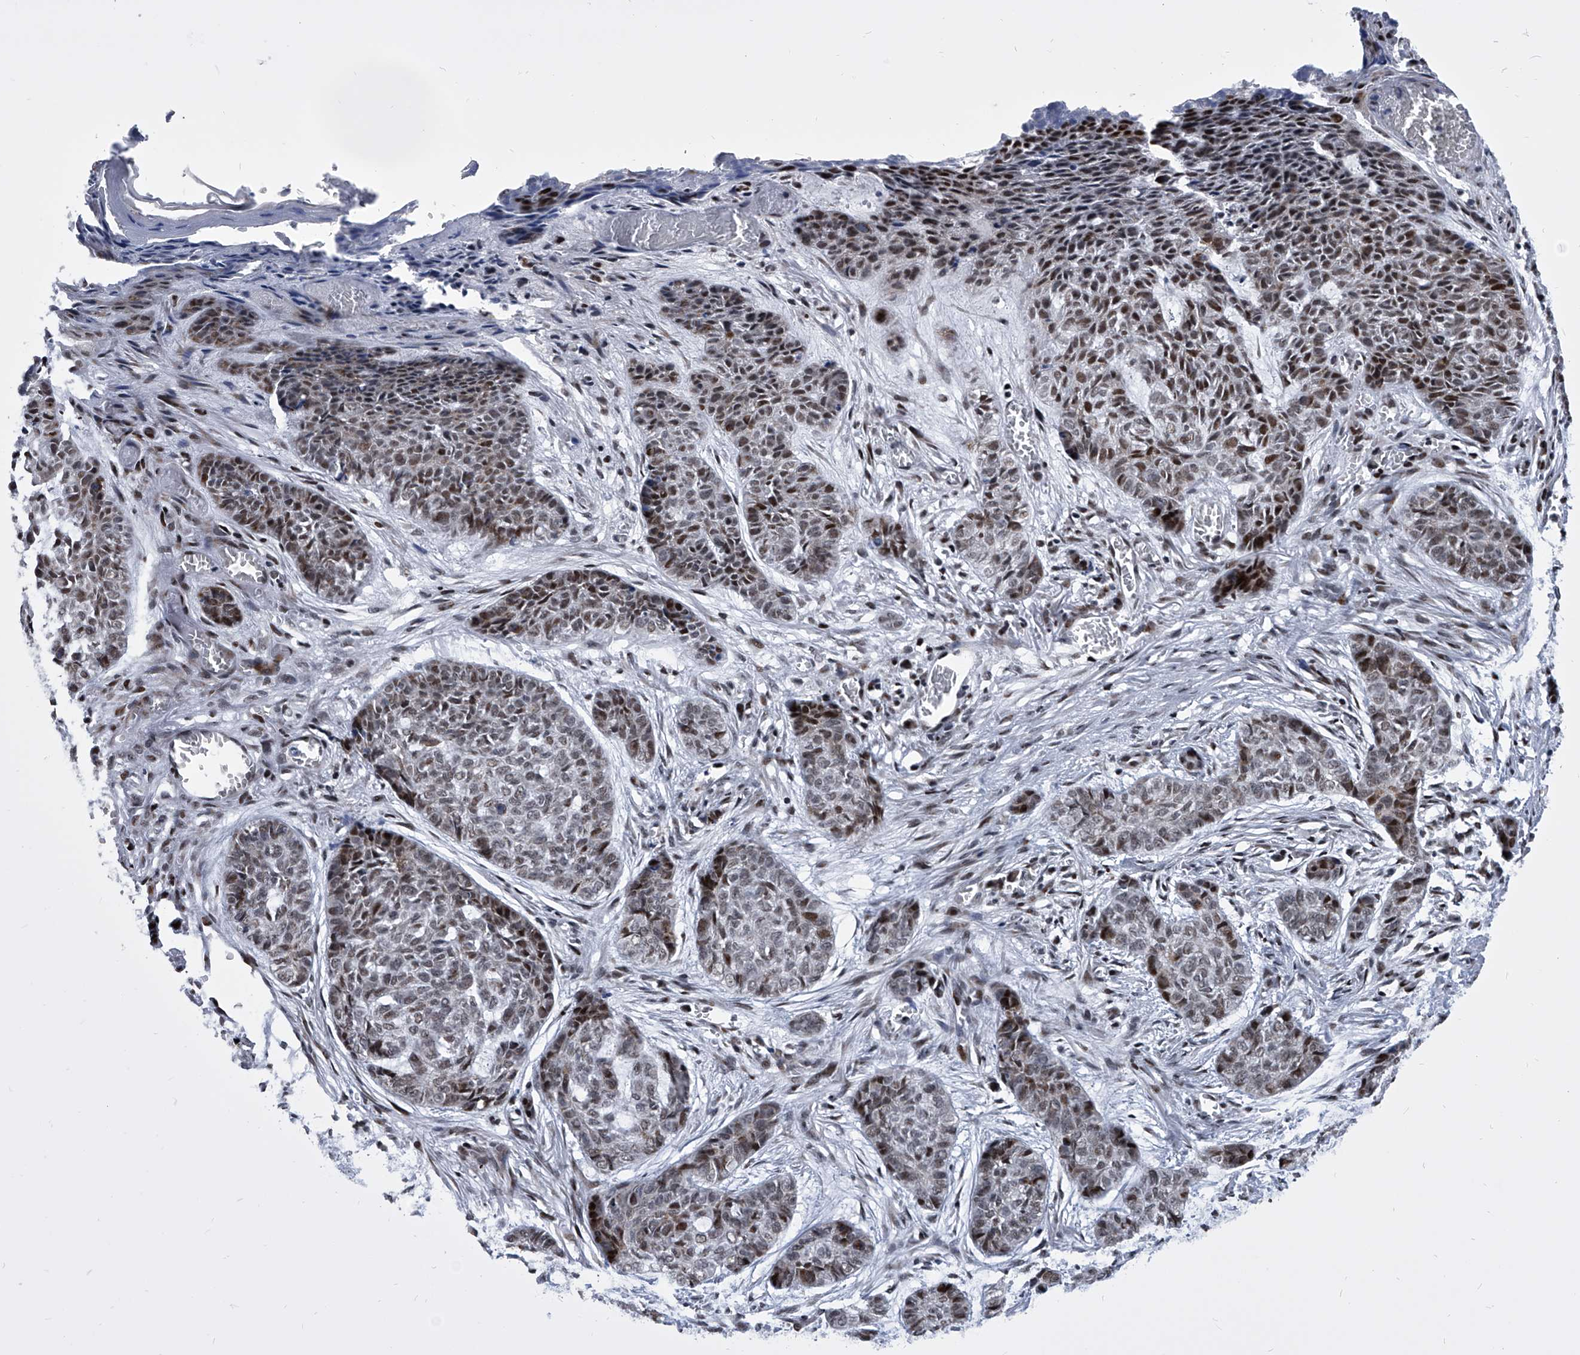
{"staining": {"intensity": "moderate", "quantity": ">75%", "location": "nuclear"}, "tissue": "skin cancer", "cell_type": "Tumor cells", "image_type": "cancer", "snomed": [{"axis": "morphology", "description": "Basal cell carcinoma"}, {"axis": "topography", "description": "Skin"}], "caption": "A brown stain shows moderate nuclear staining of a protein in skin basal cell carcinoma tumor cells. (DAB (3,3'-diaminobenzidine) IHC, brown staining for protein, blue staining for nuclei).", "gene": "CMTR1", "patient": {"sex": "female", "age": 64}}